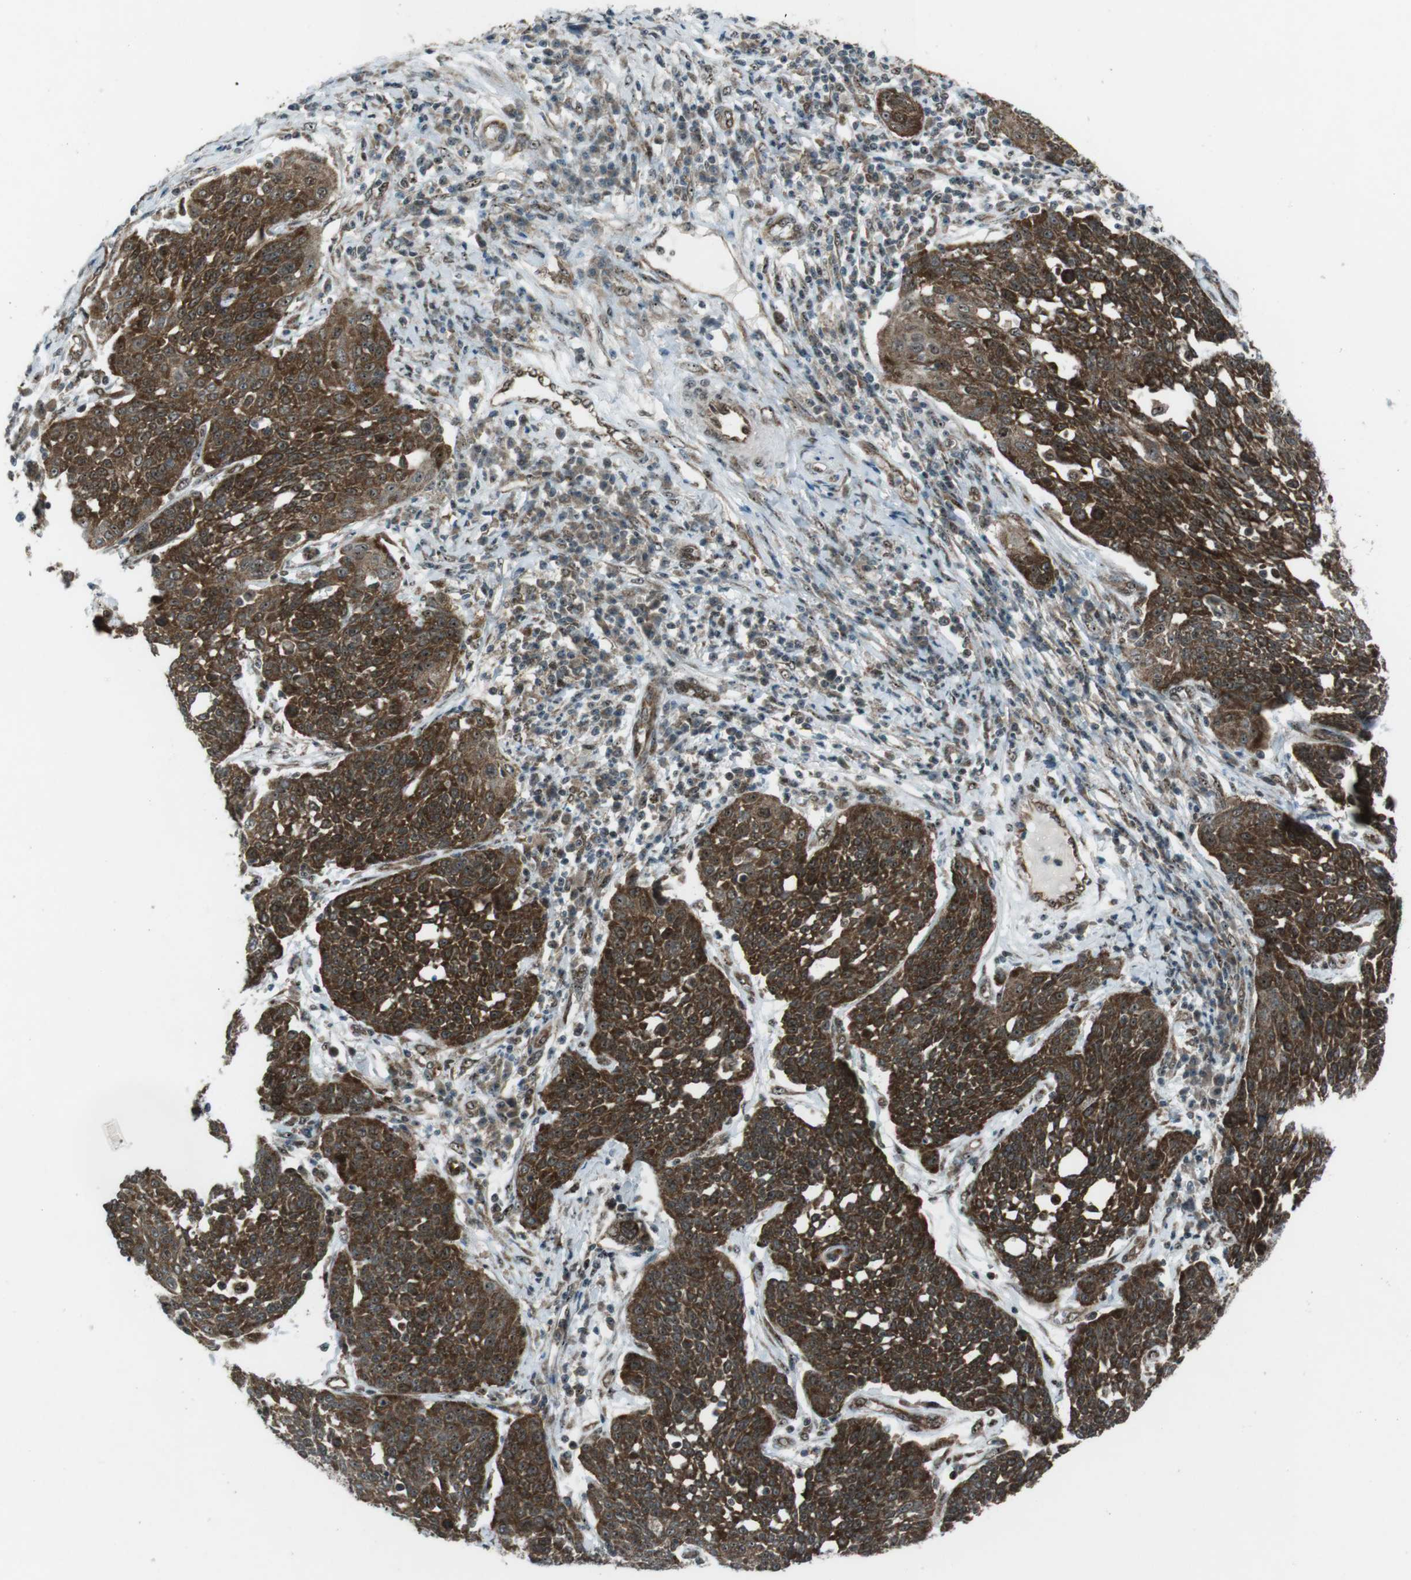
{"staining": {"intensity": "strong", "quantity": ">75%", "location": "cytoplasmic/membranous,nuclear"}, "tissue": "cervical cancer", "cell_type": "Tumor cells", "image_type": "cancer", "snomed": [{"axis": "morphology", "description": "Squamous cell carcinoma, NOS"}, {"axis": "topography", "description": "Cervix"}], "caption": "A brown stain labels strong cytoplasmic/membranous and nuclear positivity of a protein in human cervical cancer (squamous cell carcinoma) tumor cells. (Stains: DAB in brown, nuclei in blue, Microscopy: brightfield microscopy at high magnification).", "gene": "CSNK1D", "patient": {"sex": "female", "age": 34}}